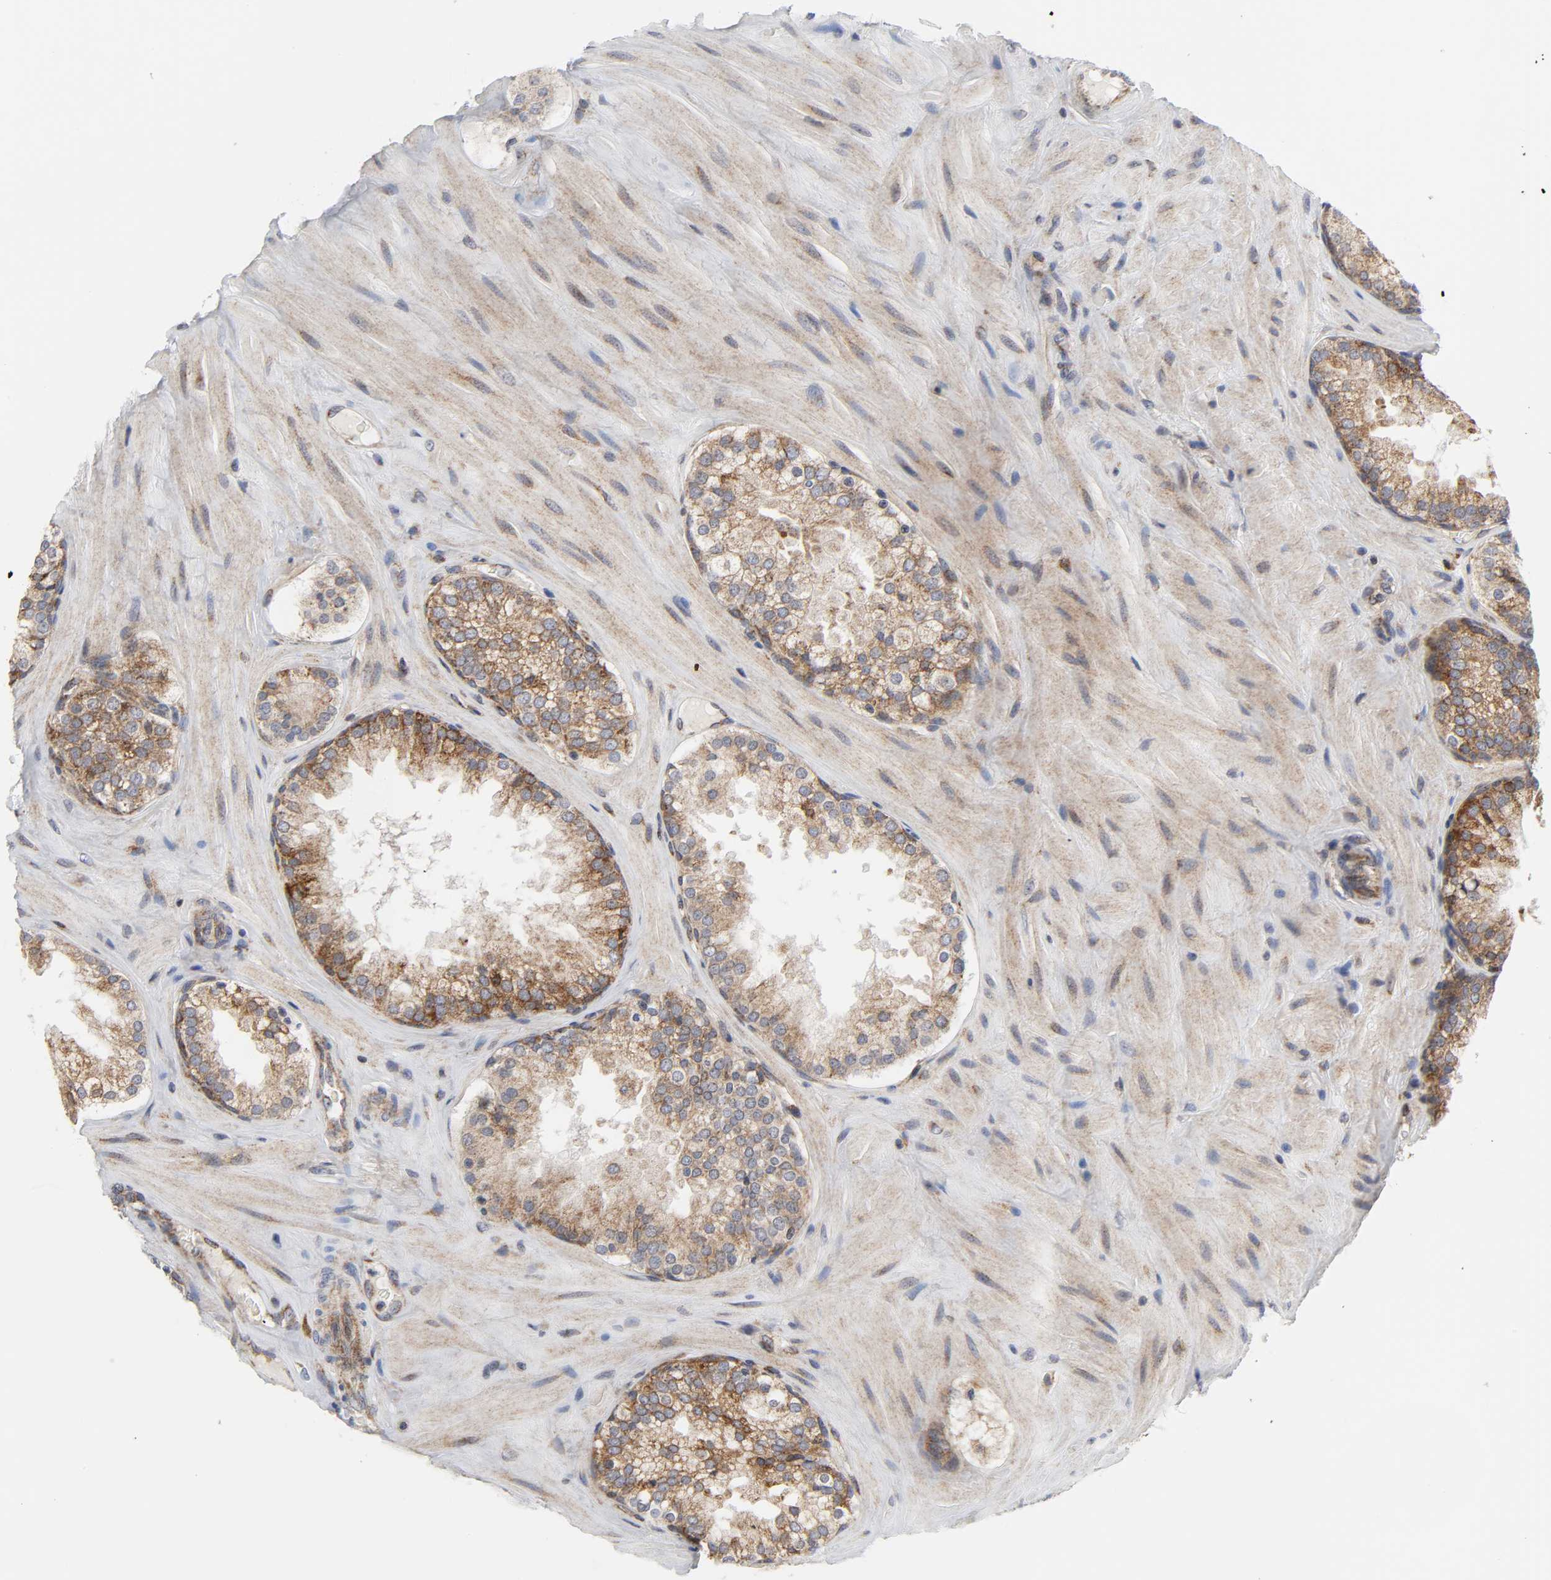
{"staining": {"intensity": "strong", "quantity": ">75%", "location": "cytoplasmic/membranous"}, "tissue": "prostate cancer", "cell_type": "Tumor cells", "image_type": "cancer", "snomed": [{"axis": "morphology", "description": "Adenocarcinoma, High grade"}, {"axis": "topography", "description": "Prostate"}], "caption": "Adenocarcinoma (high-grade) (prostate) was stained to show a protein in brown. There is high levels of strong cytoplasmic/membranous expression in about >75% of tumor cells.", "gene": "BAX", "patient": {"sex": "male", "age": 70}}